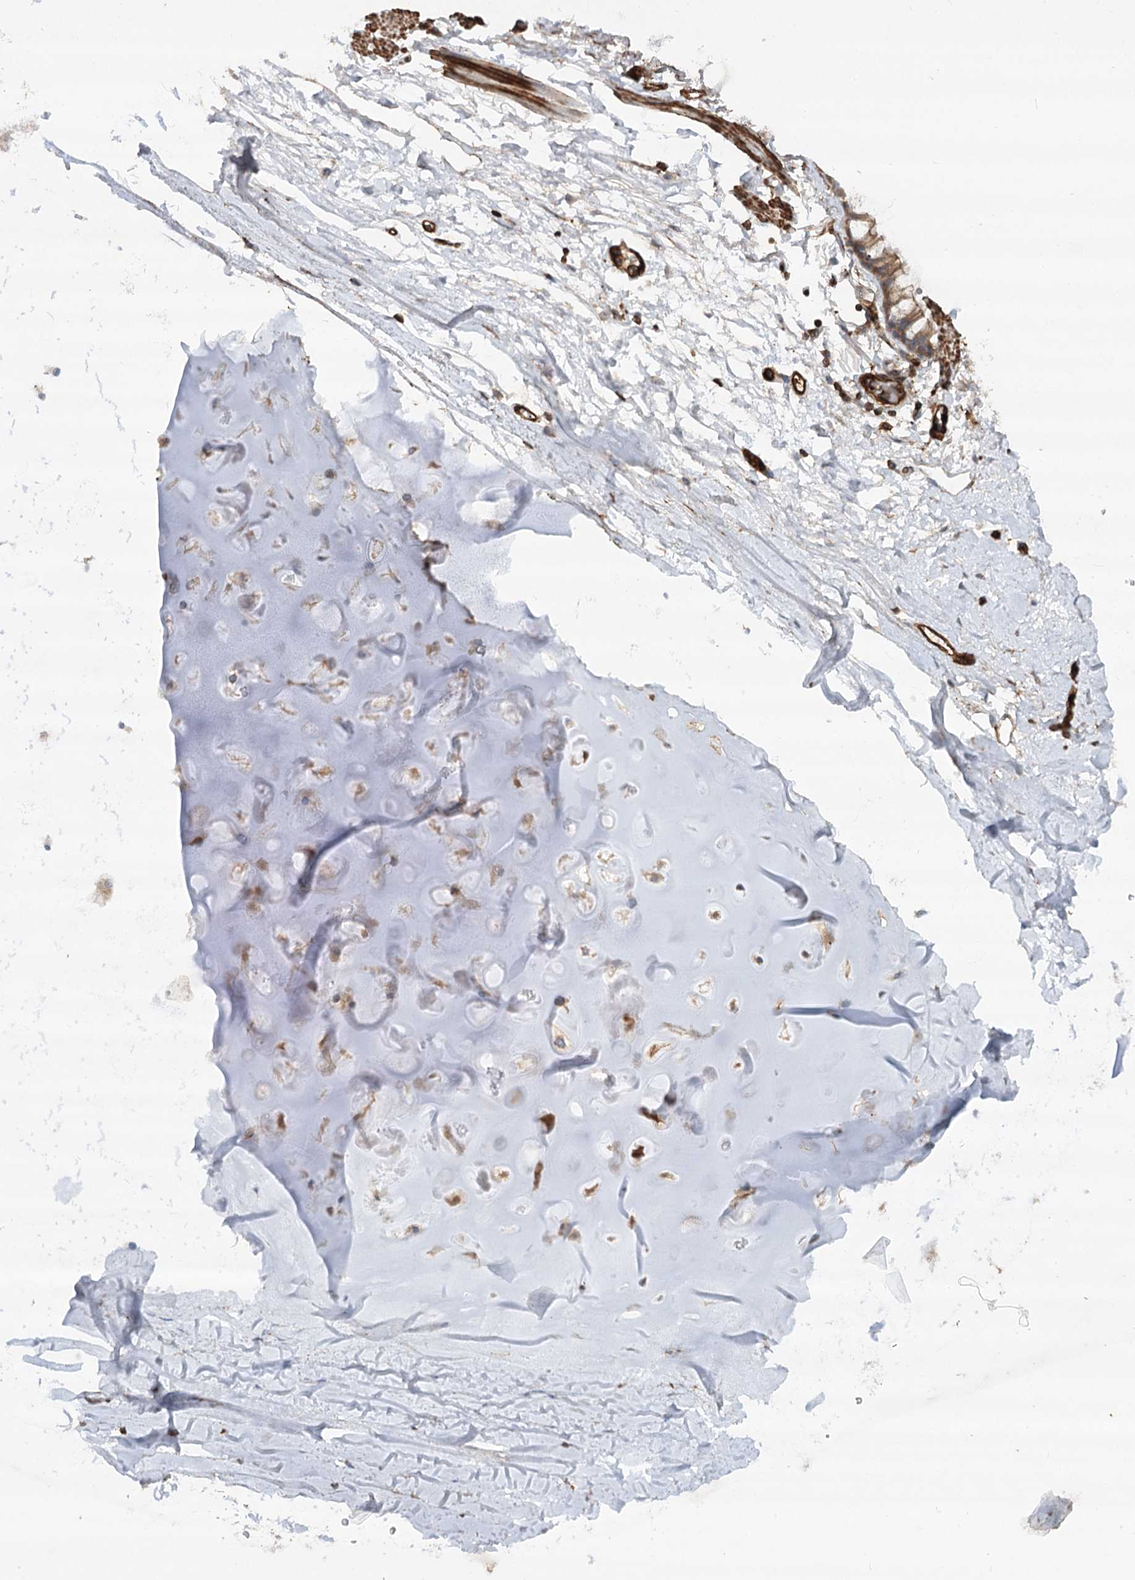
{"staining": {"intensity": "negative", "quantity": "none", "location": "none"}, "tissue": "adipose tissue", "cell_type": "Adipocytes", "image_type": "normal", "snomed": [{"axis": "morphology", "description": "Normal tissue, NOS"}, {"axis": "topography", "description": "Lymph node"}, {"axis": "topography", "description": "Bronchus"}], "caption": "High power microscopy photomicrograph of an IHC image of unremarkable adipose tissue, revealing no significant staining in adipocytes. (Brightfield microscopy of DAB immunohistochemistry (IHC) at high magnification).", "gene": "WDR36", "patient": {"sex": "male", "age": 63}}